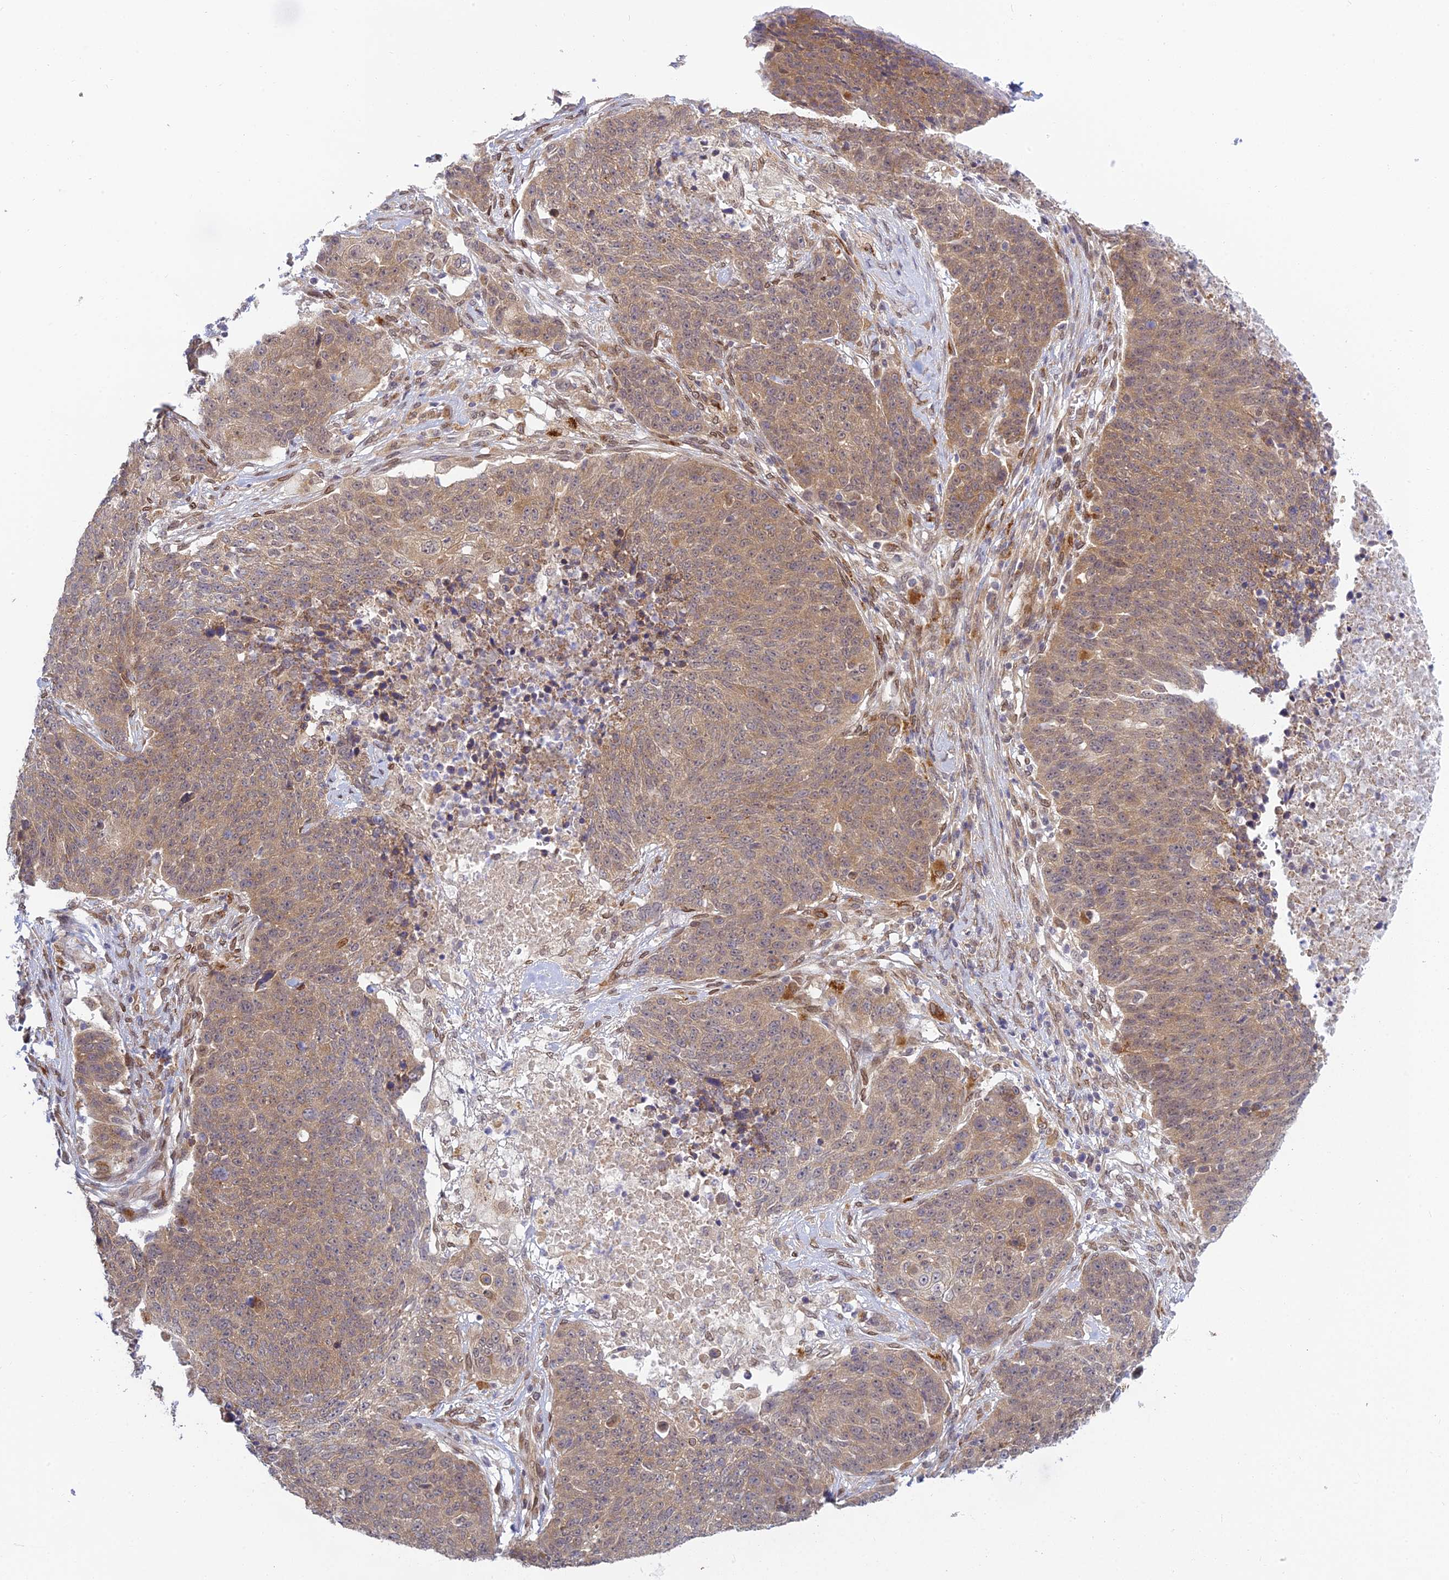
{"staining": {"intensity": "moderate", "quantity": "25%-75%", "location": "cytoplasmic/membranous,nuclear"}, "tissue": "lung cancer", "cell_type": "Tumor cells", "image_type": "cancer", "snomed": [{"axis": "morphology", "description": "Normal tissue, NOS"}, {"axis": "morphology", "description": "Squamous cell carcinoma, NOS"}, {"axis": "topography", "description": "Lymph node"}, {"axis": "topography", "description": "Lung"}], "caption": "High-power microscopy captured an IHC image of lung squamous cell carcinoma, revealing moderate cytoplasmic/membranous and nuclear staining in about 25%-75% of tumor cells.", "gene": "SKIC8", "patient": {"sex": "male", "age": 66}}